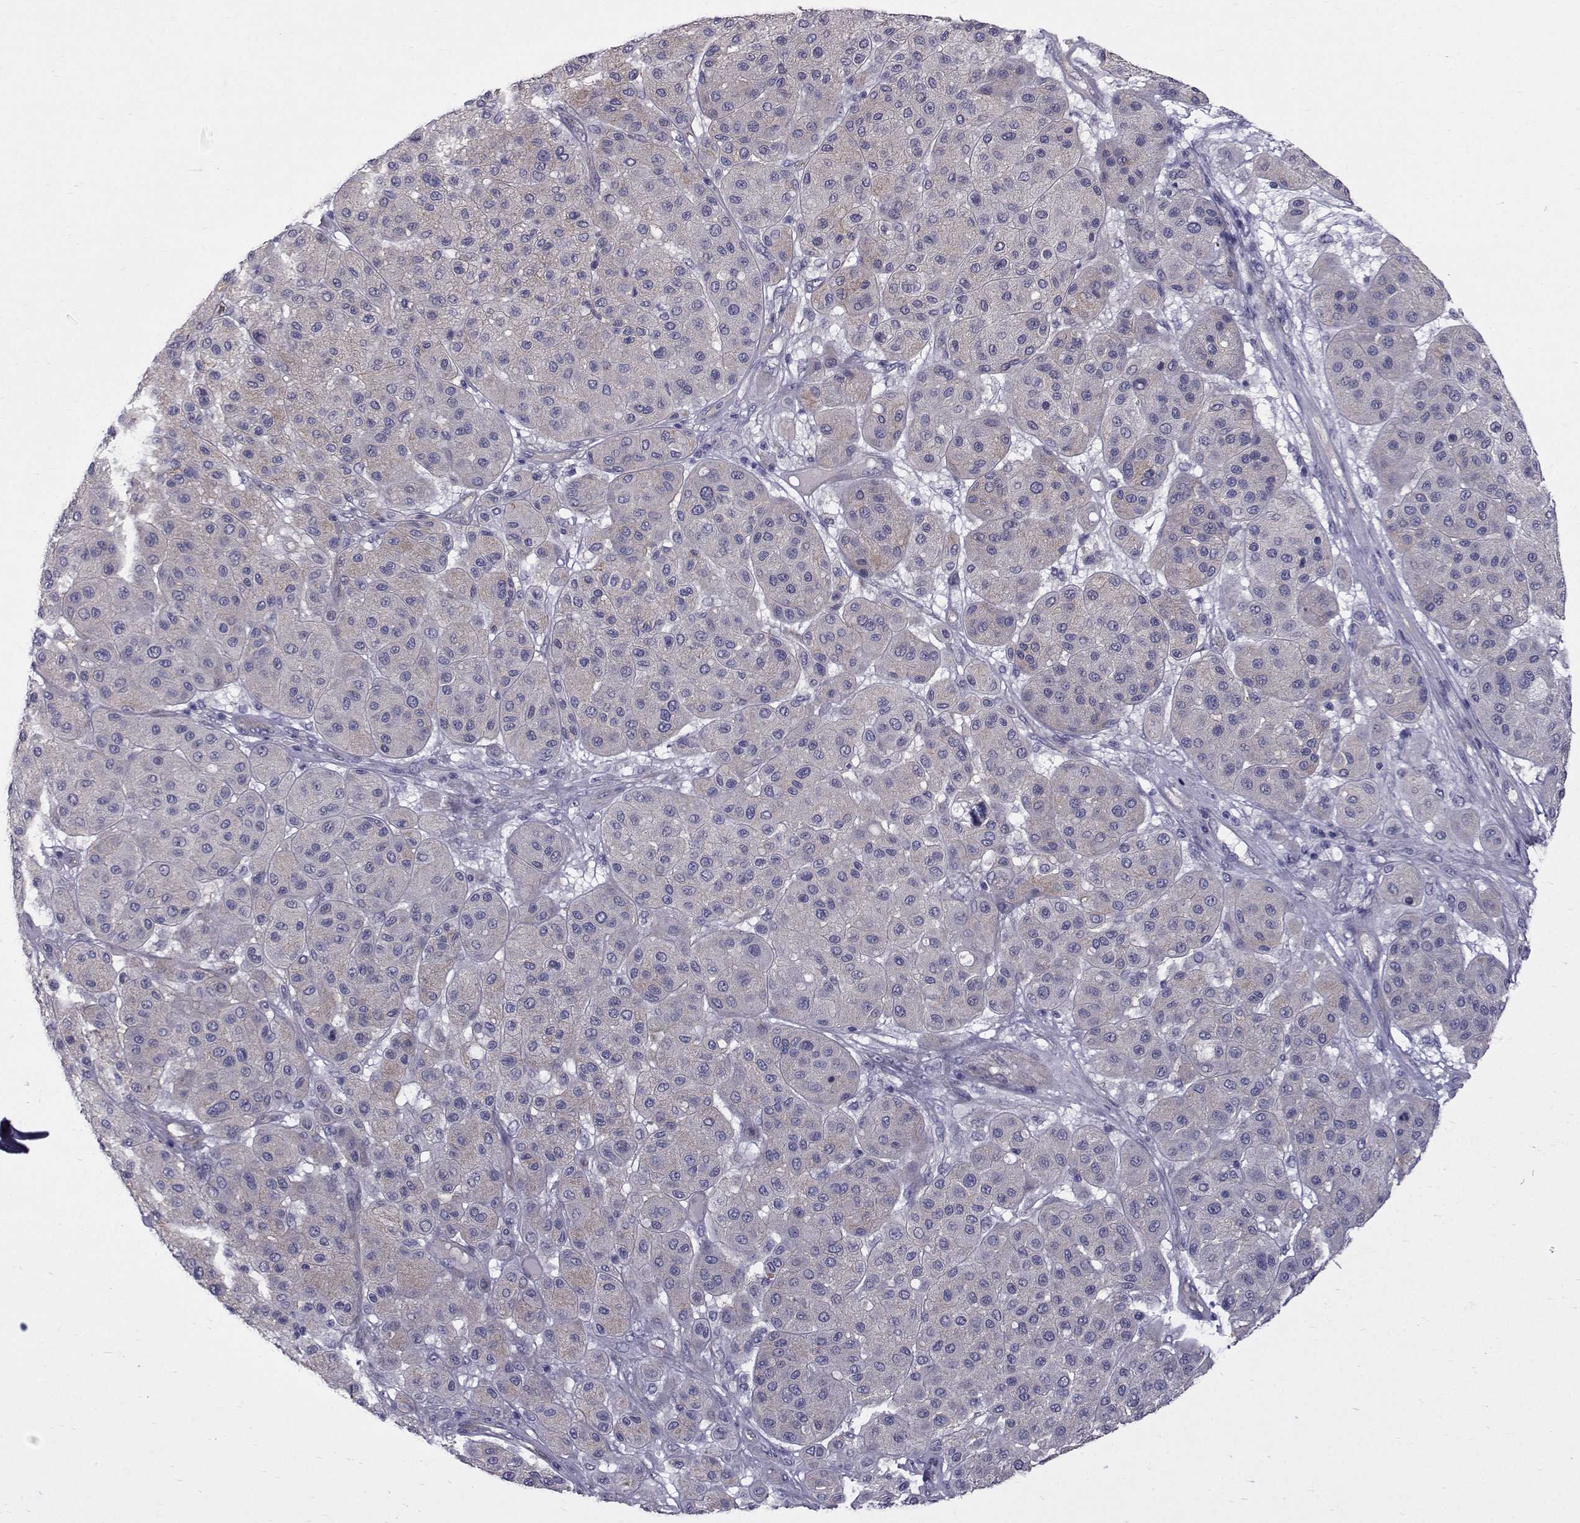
{"staining": {"intensity": "weak", "quantity": "25%-75%", "location": "cytoplasmic/membranous"}, "tissue": "melanoma", "cell_type": "Tumor cells", "image_type": "cancer", "snomed": [{"axis": "morphology", "description": "Malignant melanoma, Metastatic site"}, {"axis": "topography", "description": "Smooth muscle"}], "caption": "DAB immunohistochemical staining of melanoma shows weak cytoplasmic/membranous protein positivity in about 25%-75% of tumor cells. (brown staining indicates protein expression, while blue staining denotes nuclei).", "gene": "QPCT", "patient": {"sex": "male", "age": 41}}